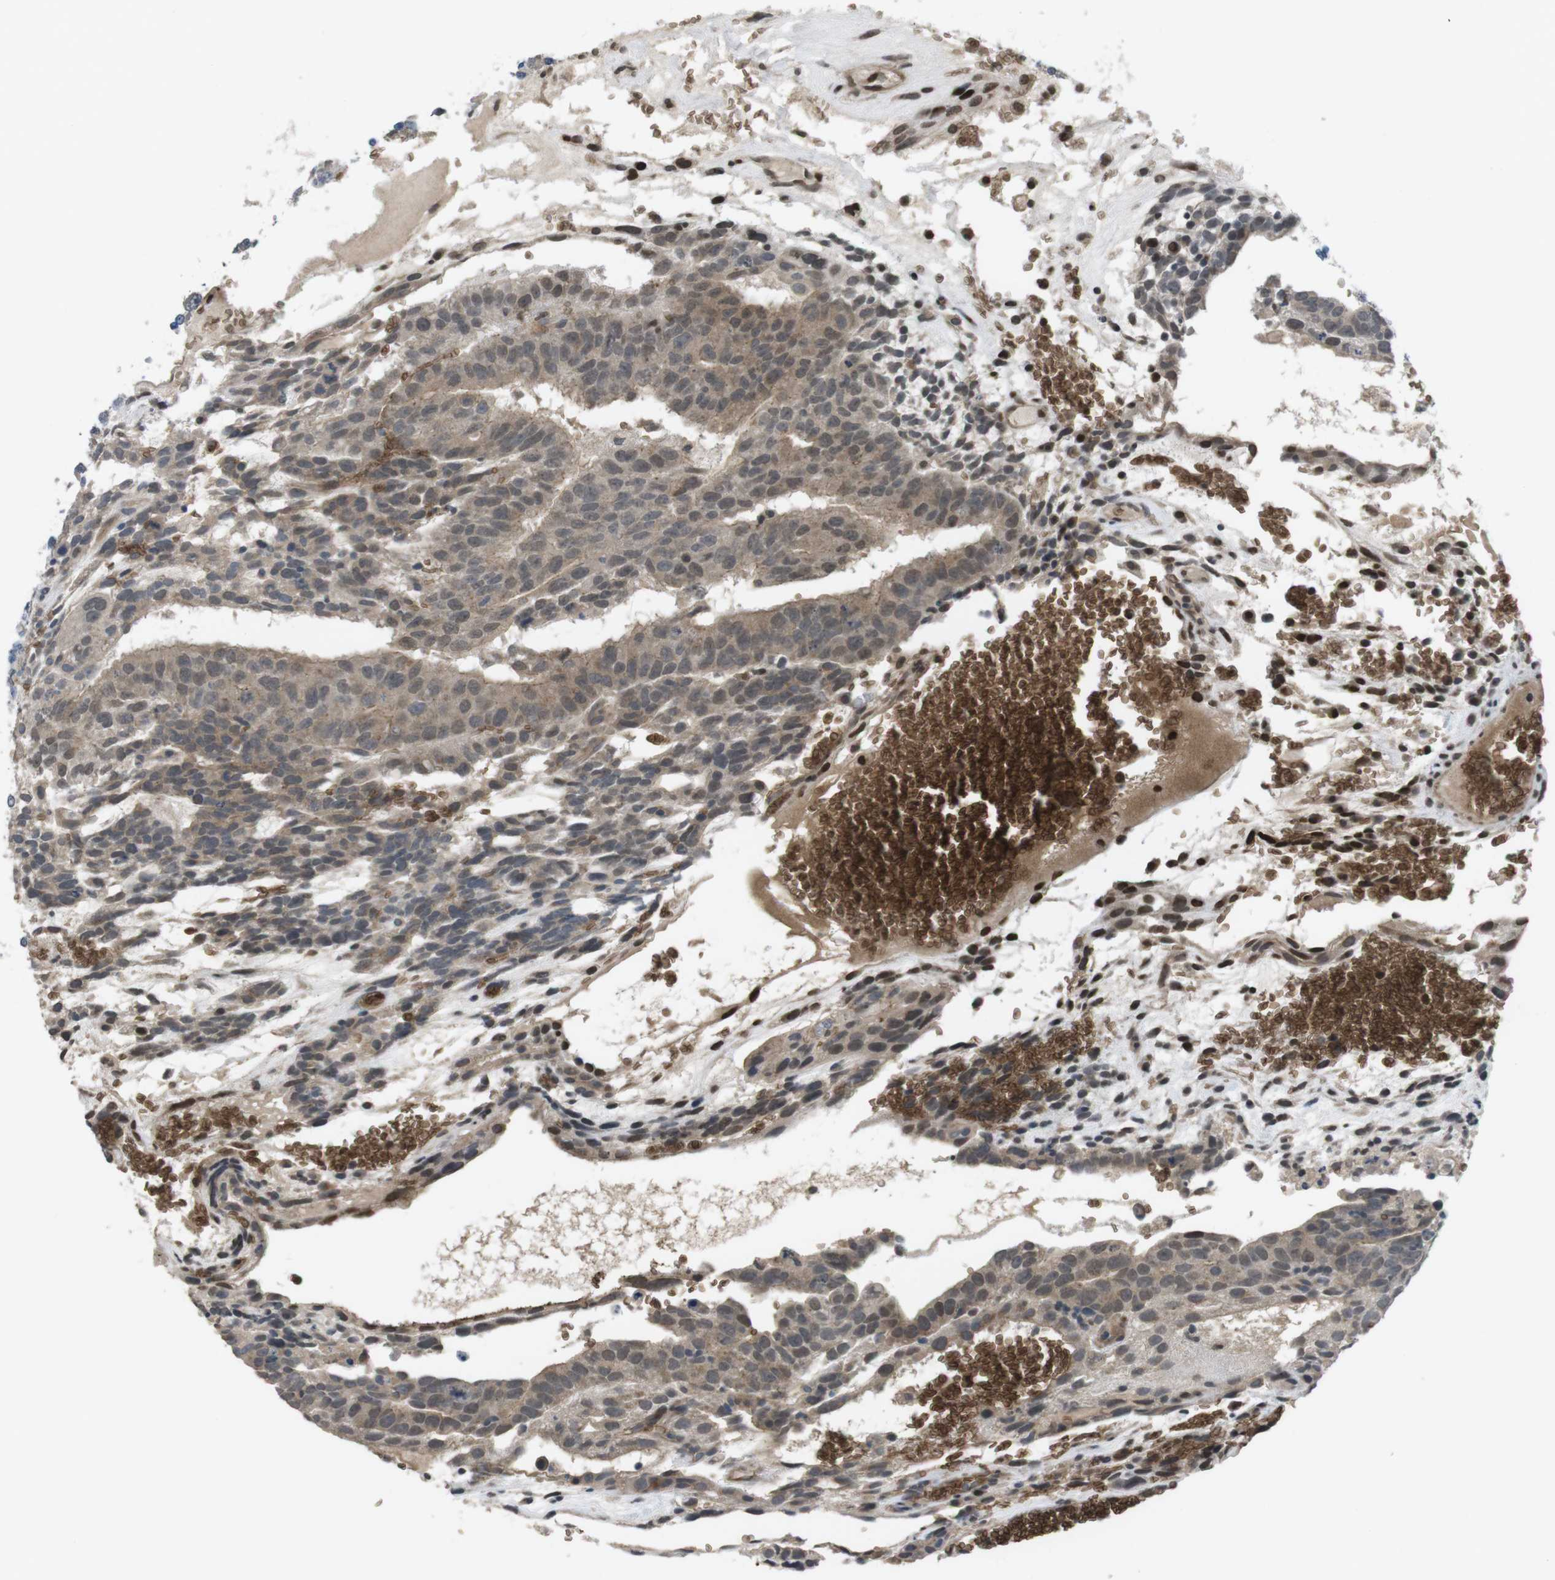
{"staining": {"intensity": "weak", "quantity": ">75%", "location": "cytoplasmic/membranous,nuclear"}, "tissue": "testis cancer", "cell_type": "Tumor cells", "image_type": "cancer", "snomed": [{"axis": "morphology", "description": "Seminoma, NOS"}, {"axis": "morphology", "description": "Carcinoma, Embryonal, NOS"}, {"axis": "topography", "description": "Testis"}], "caption": "A brown stain highlights weak cytoplasmic/membranous and nuclear positivity of a protein in human testis seminoma tumor cells.", "gene": "GYPA", "patient": {"sex": "male", "age": 52}}